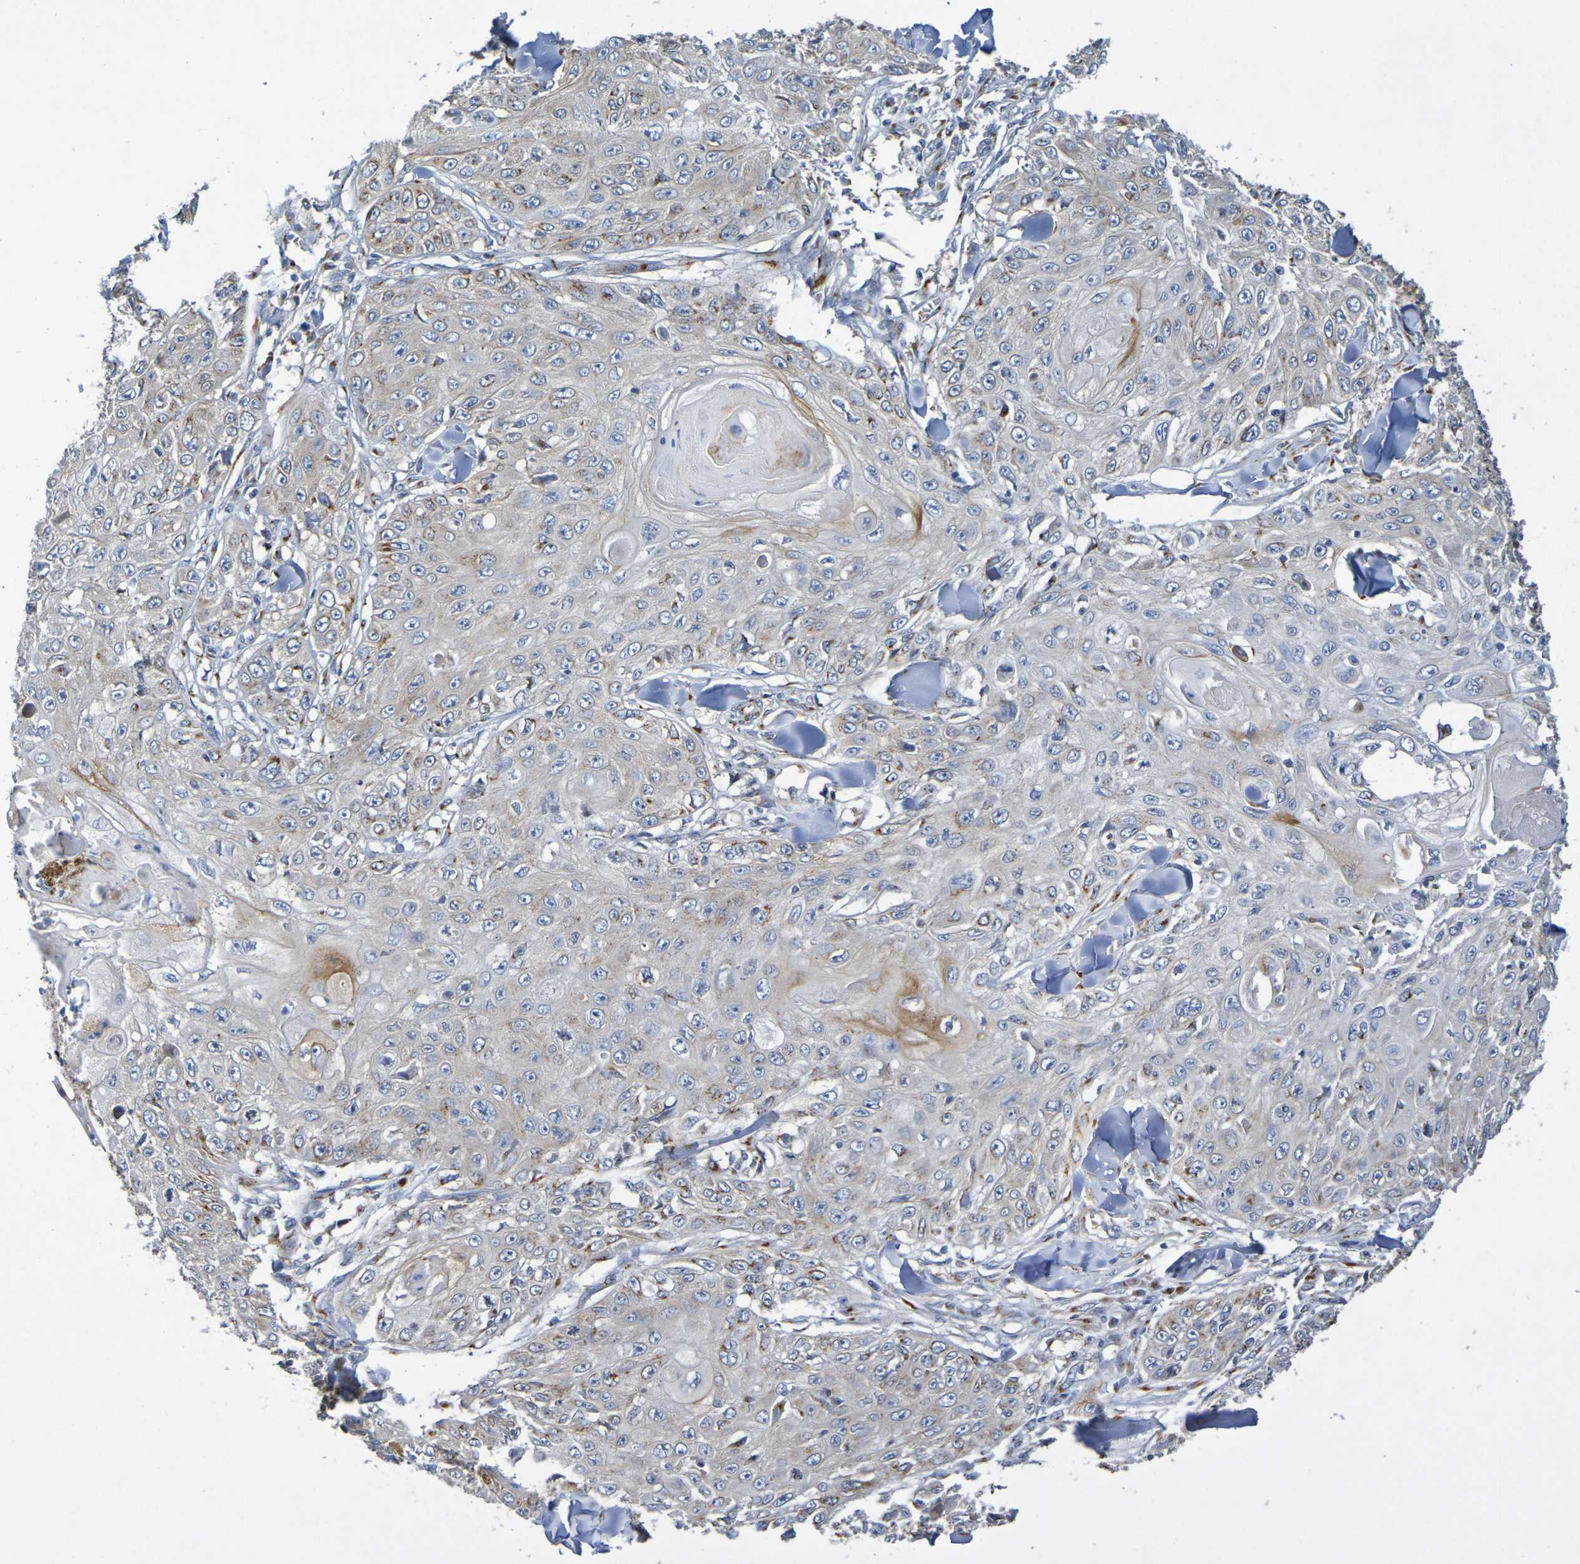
{"staining": {"intensity": "moderate", "quantity": "<25%", "location": "cytoplasmic/membranous"}, "tissue": "skin cancer", "cell_type": "Tumor cells", "image_type": "cancer", "snomed": [{"axis": "morphology", "description": "Squamous cell carcinoma, NOS"}, {"axis": "topography", "description": "Skin"}], "caption": "Skin cancer stained with a protein marker demonstrates moderate staining in tumor cells.", "gene": "DCP2", "patient": {"sex": "male", "age": 86}}